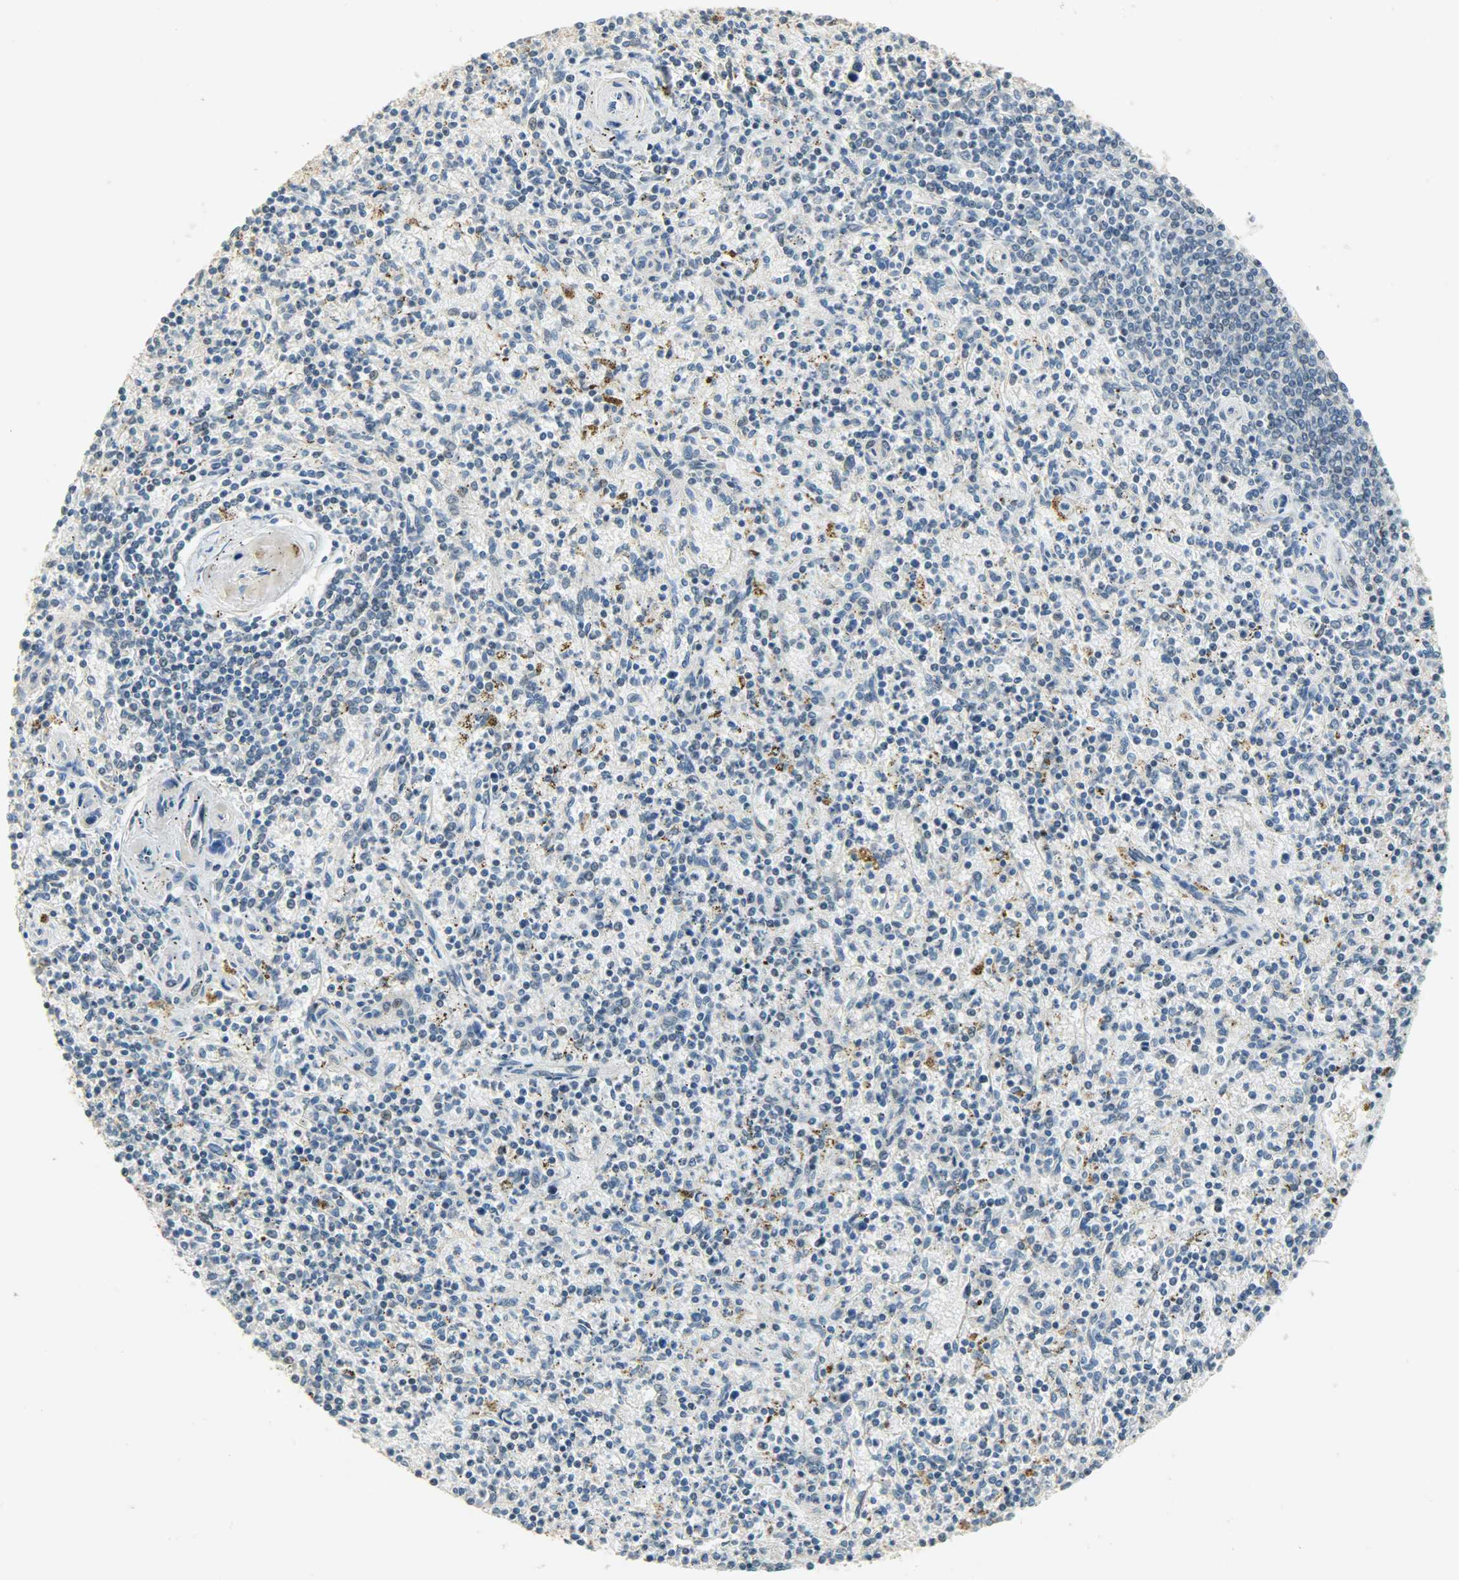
{"staining": {"intensity": "moderate", "quantity": ">75%", "location": "cytoplasmic/membranous"}, "tissue": "spleen", "cell_type": "Cells in red pulp", "image_type": "normal", "snomed": [{"axis": "morphology", "description": "Normal tissue, NOS"}, {"axis": "topography", "description": "Spleen"}], "caption": "DAB immunohistochemical staining of normal human spleen reveals moderate cytoplasmic/membranous protein positivity in about >75% of cells in red pulp. The staining was performed using DAB to visualize the protein expression in brown, while the nuclei were stained in blue with hematoxylin (Magnification: 20x).", "gene": "HDHD5", "patient": {"sex": "male", "age": 72}}